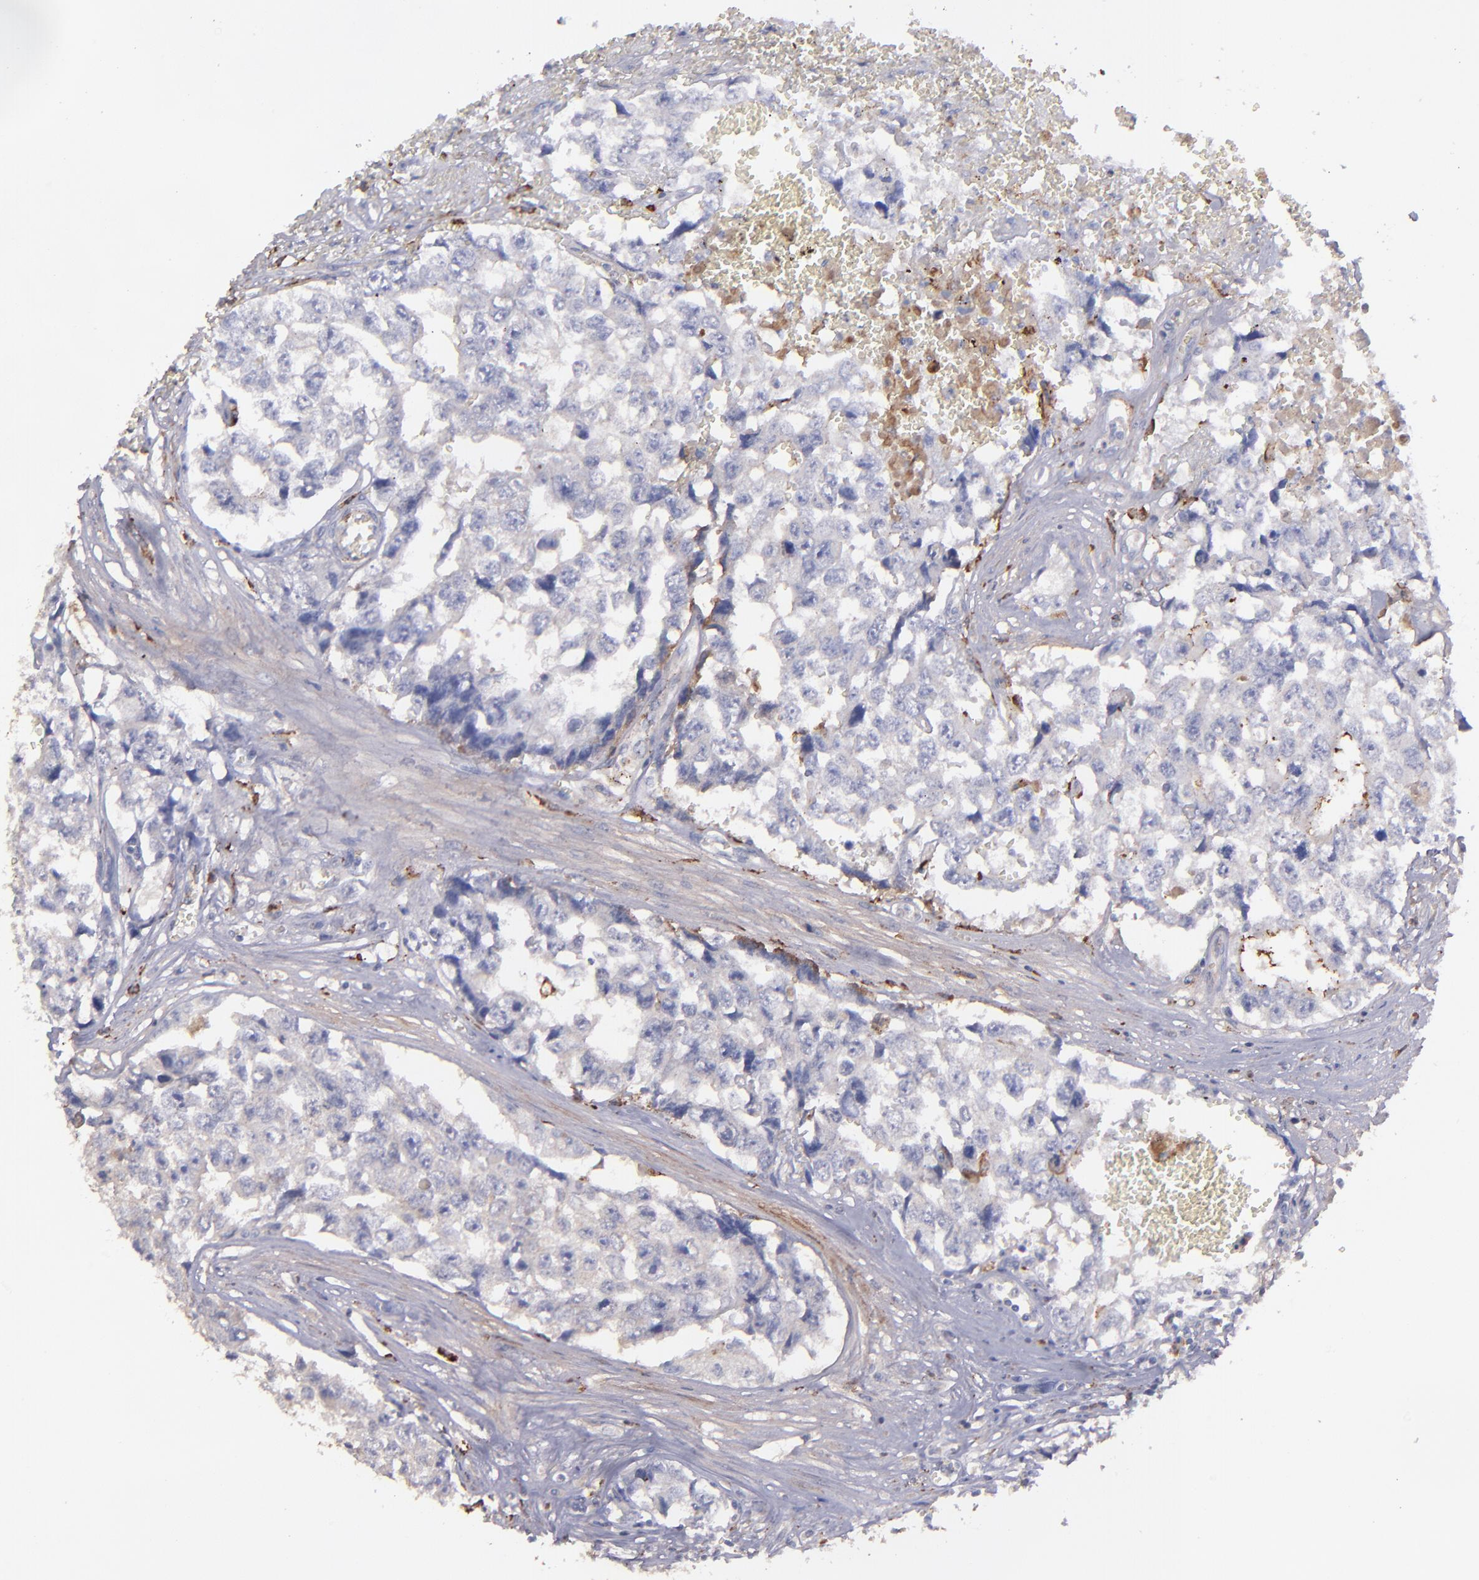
{"staining": {"intensity": "weak", "quantity": "25%-75%", "location": "cytoplasmic/membranous"}, "tissue": "testis cancer", "cell_type": "Tumor cells", "image_type": "cancer", "snomed": [{"axis": "morphology", "description": "Carcinoma, Embryonal, NOS"}, {"axis": "topography", "description": "Testis"}], "caption": "IHC histopathology image of embryonal carcinoma (testis) stained for a protein (brown), which demonstrates low levels of weak cytoplasmic/membranous positivity in about 25%-75% of tumor cells.", "gene": "C1QA", "patient": {"sex": "male", "age": 31}}